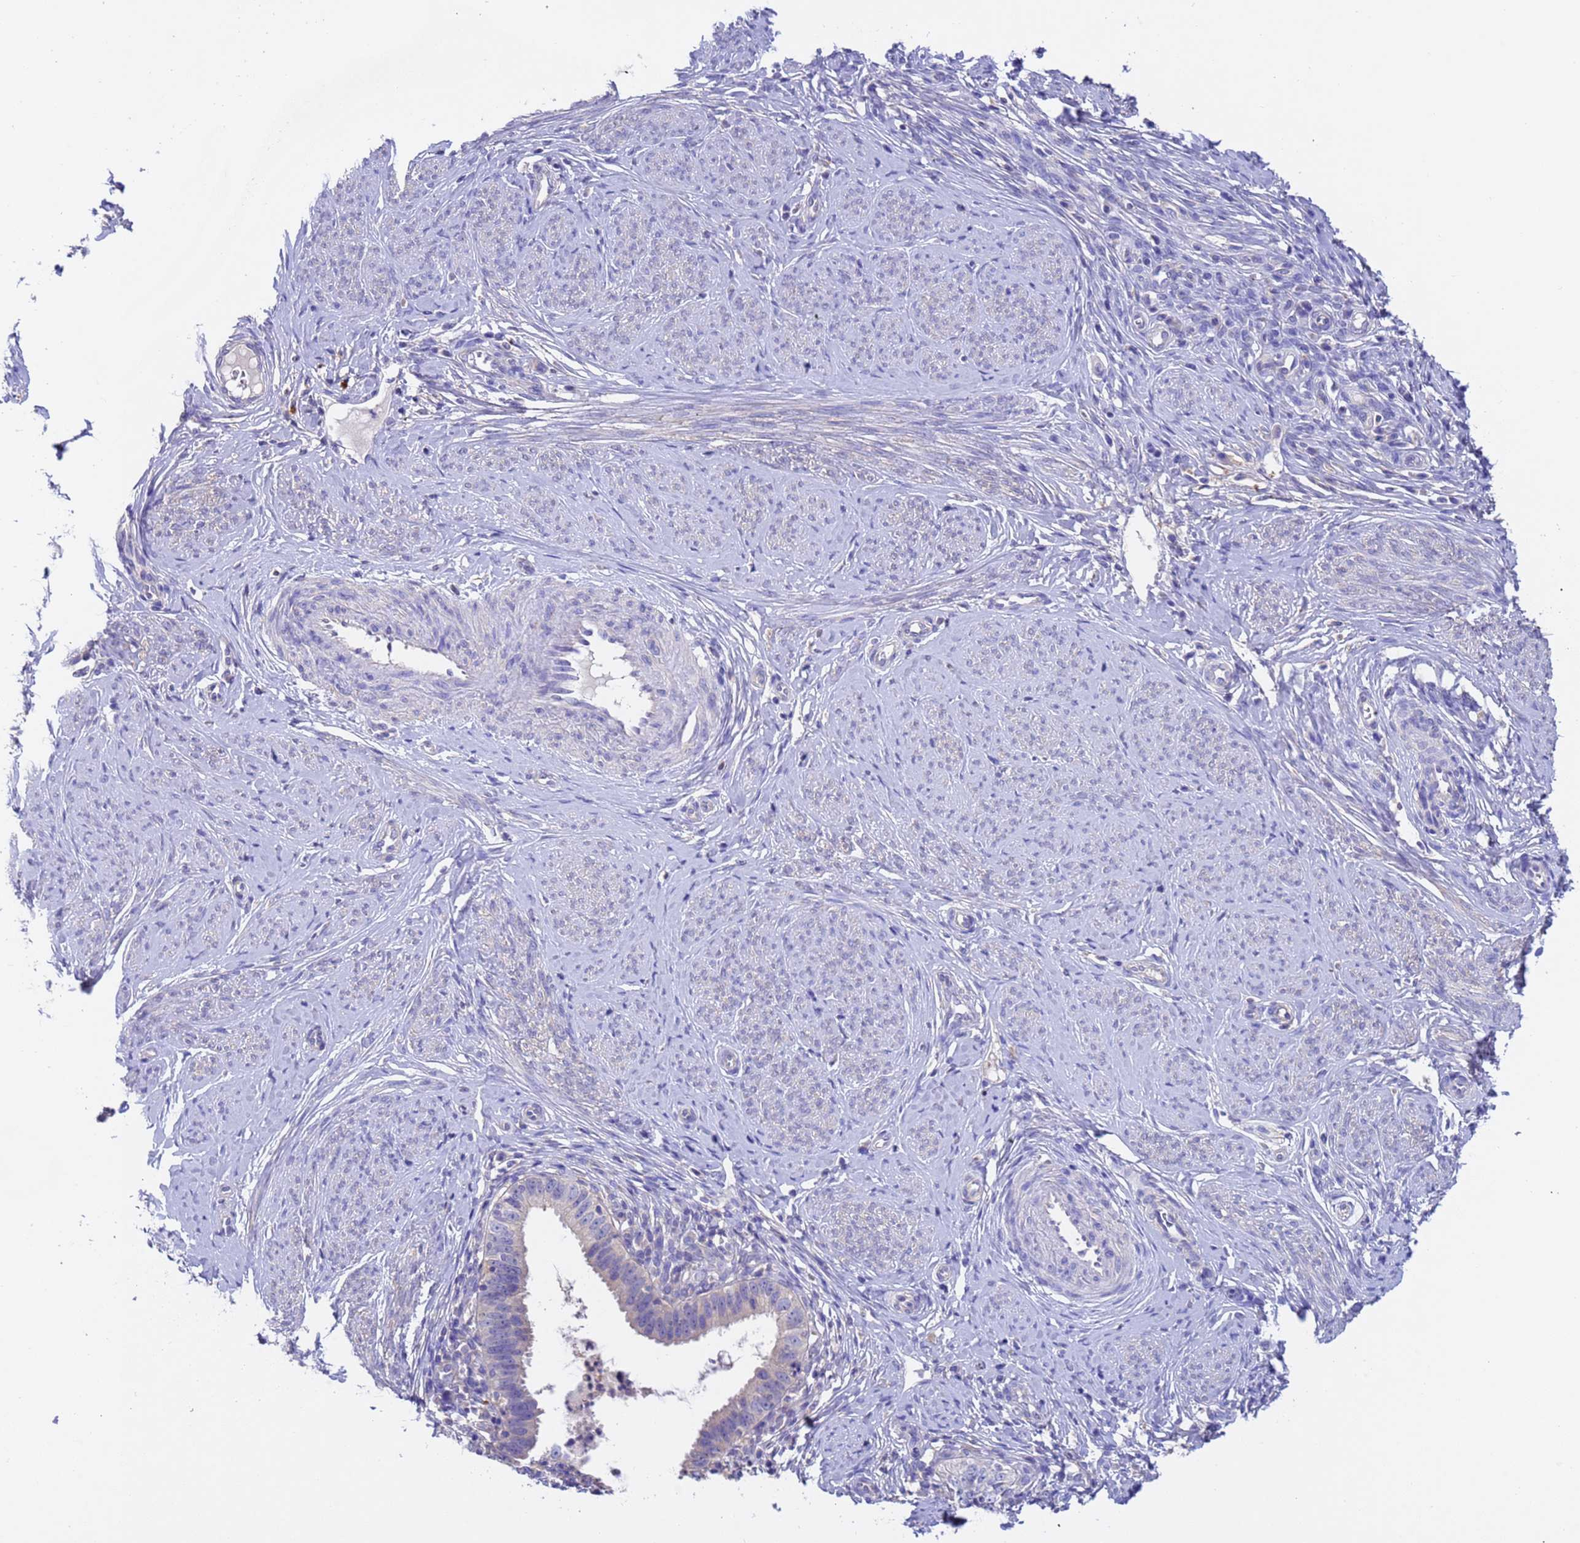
{"staining": {"intensity": "negative", "quantity": "none", "location": "none"}, "tissue": "cervical cancer", "cell_type": "Tumor cells", "image_type": "cancer", "snomed": [{"axis": "morphology", "description": "Adenocarcinoma, NOS"}, {"axis": "topography", "description": "Cervix"}], "caption": "The IHC image has no significant positivity in tumor cells of cervical cancer (adenocarcinoma) tissue.", "gene": "SRL", "patient": {"sex": "female", "age": 36}}